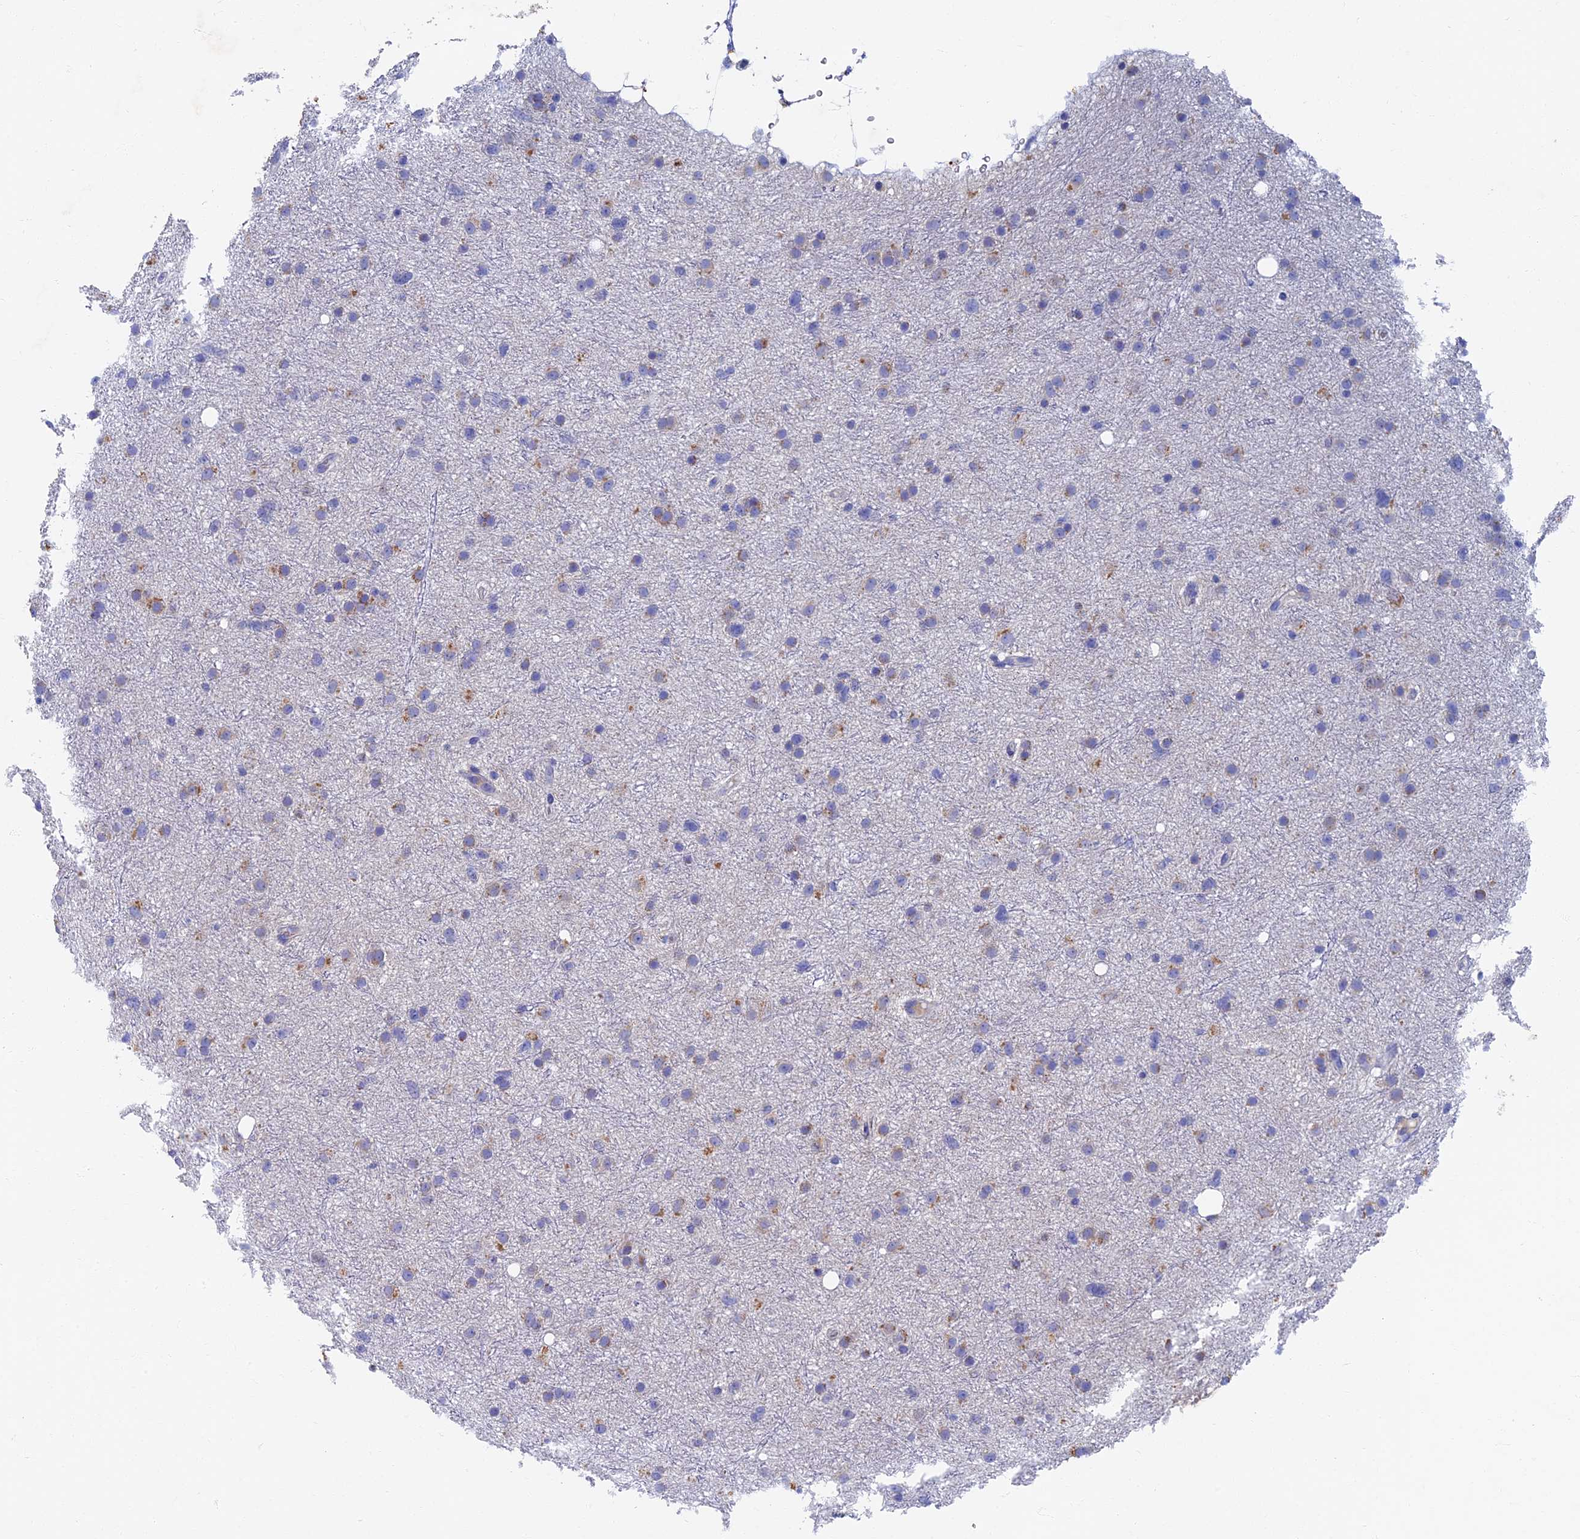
{"staining": {"intensity": "negative", "quantity": "none", "location": "none"}, "tissue": "glioma", "cell_type": "Tumor cells", "image_type": "cancer", "snomed": [{"axis": "morphology", "description": "Glioma, malignant, Low grade"}, {"axis": "topography", "description": "Cerebral cortex"}], "caption": "High magnification brightfield microscopy of glioma stained with DAB (brown) and counterstained with hematoxylin (blue): tumor cells show no significant positivity. The staining is performed using DAB (3,3'-diaminobenzidine) brown chromogen with nuclei counter-stained in using hematoxylin.", "gene": "OAT", "patient": {"sex": "female", "age": 39}}